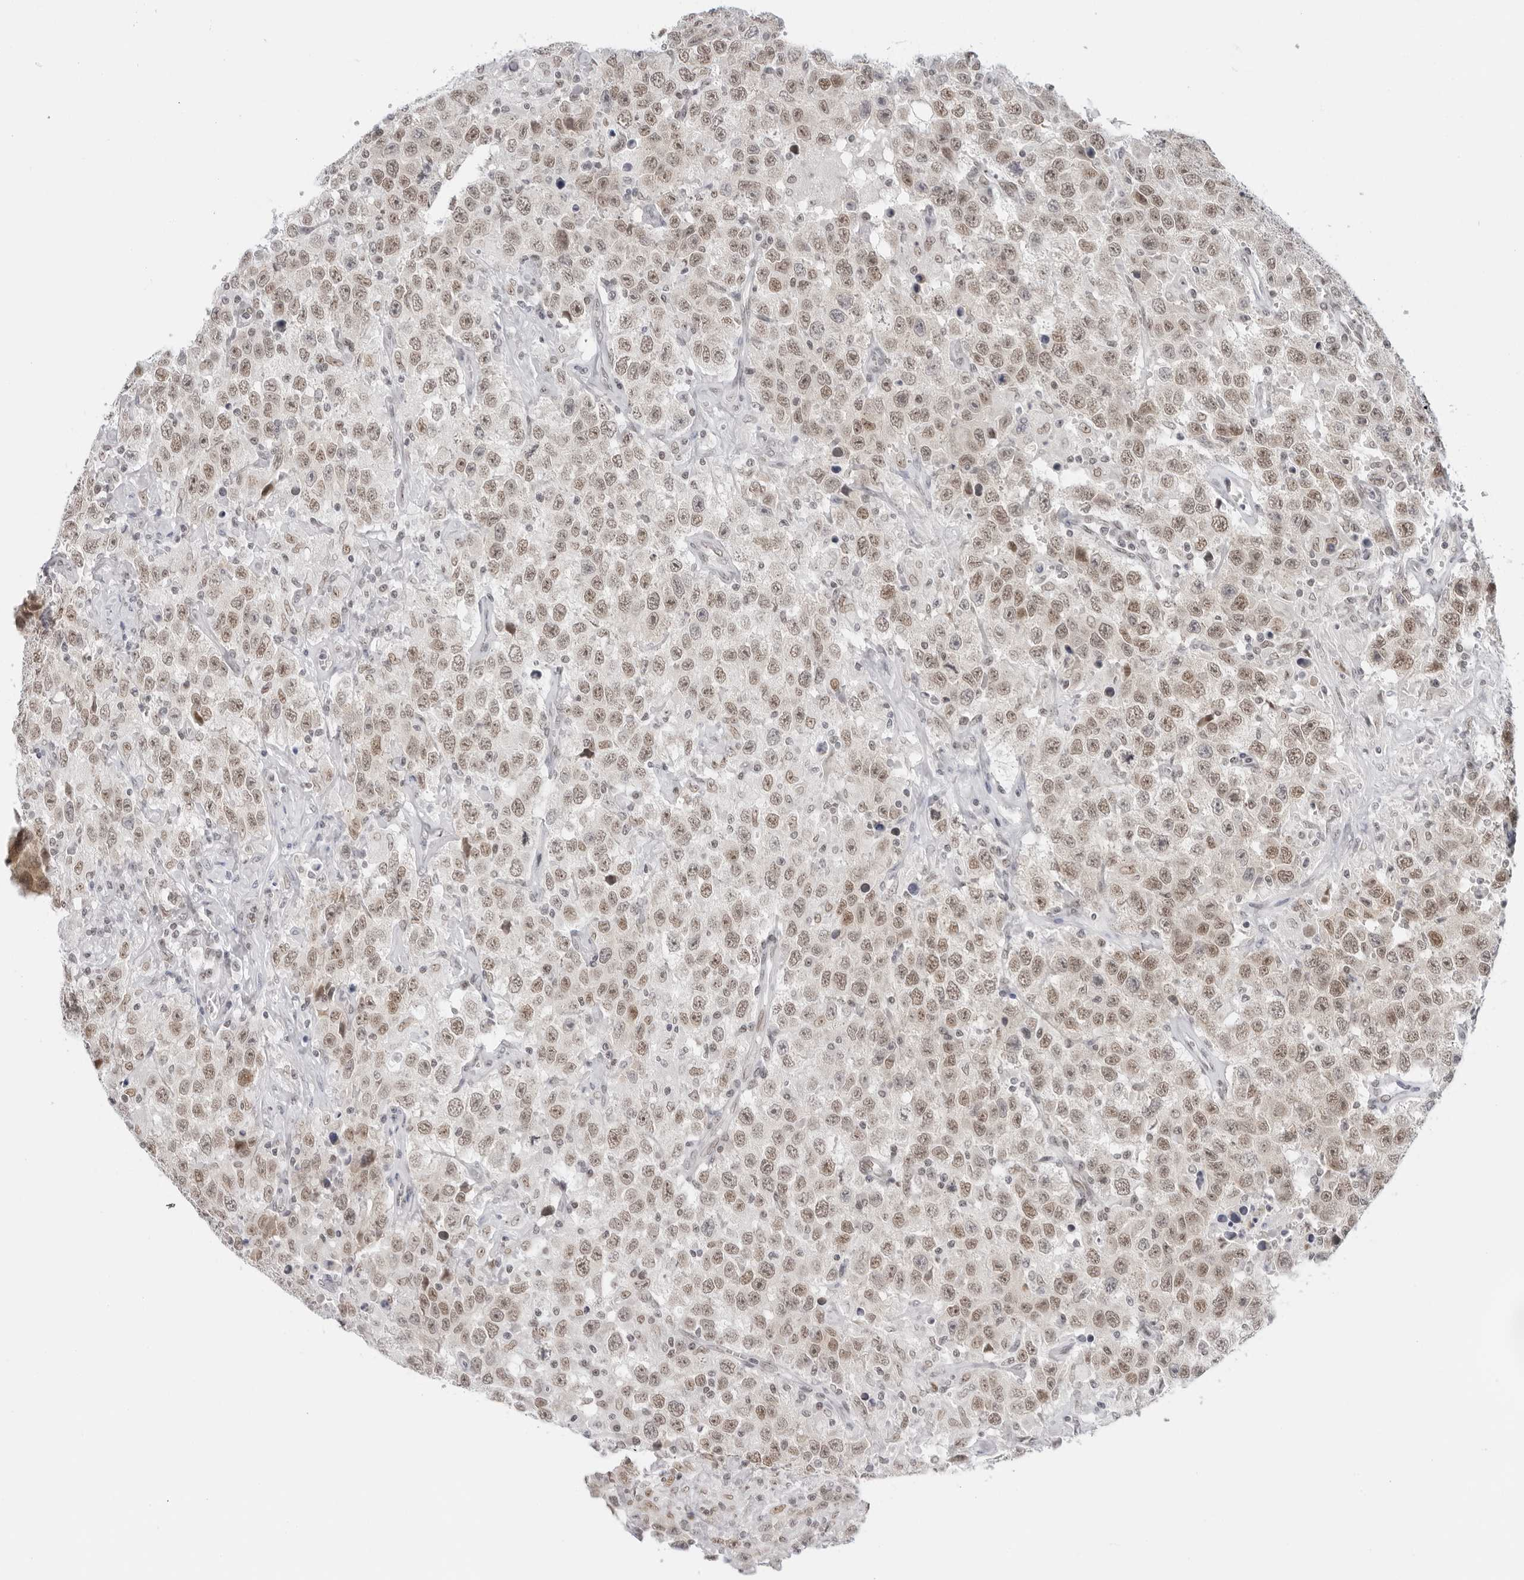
{"staining": {"intensity": "moderate", "quantity": ">75%", "location": "nuclear"}, "tissue": "testis cancer", "cell_type": "Tumor cells", "image_type": "cancer", "snomed": [{"axis": "morphology", "description": "Seminoma, NOS"}, {"axis": "topography", "description": "Testis"}], "caption": "Immunohistochemical staining of testis cancer (seminoma) reveals medium levels of moderate nuclear positivity in approximately >75% of tumor cells. The staining was performed using DAB to visualize the protein expression in brown, while the nuclei were stained in blue with hematoxylin (Magnification: 20x).", "gene": "FOXK2", "patient": {"sex": "male", "age": 41}}